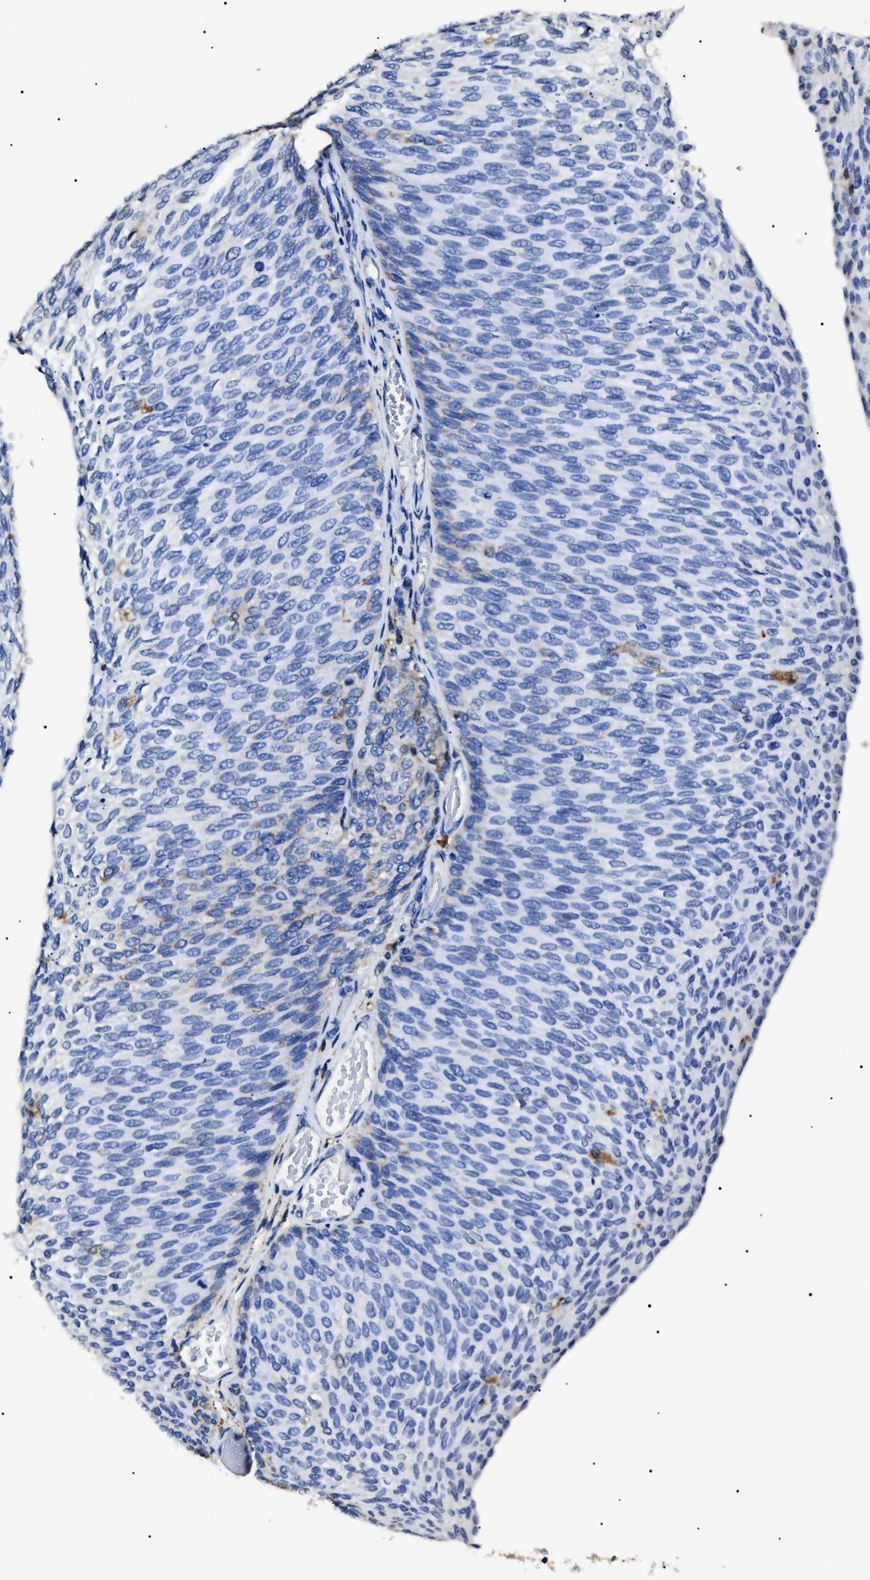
{"staining": {"intensity": "negative", "quantity": "none", "location": "none"}, "tissue": "urothelial cancer", "cell_type": "Tumor cells", "image_type": "cancer", "snomed": [{"axis": "morphology", "description": "Urothelial carcinoma, Low grade"}, {"axis": "topography", "description": "Urinary bladder"}], "caption": "A micrograph of low-grade urothelial carcinoma stained for a protein exhibits no brown staining in tumor cells.", "gene": "ALDH1A1", "patient": {"sex": "female", "age": 79}}